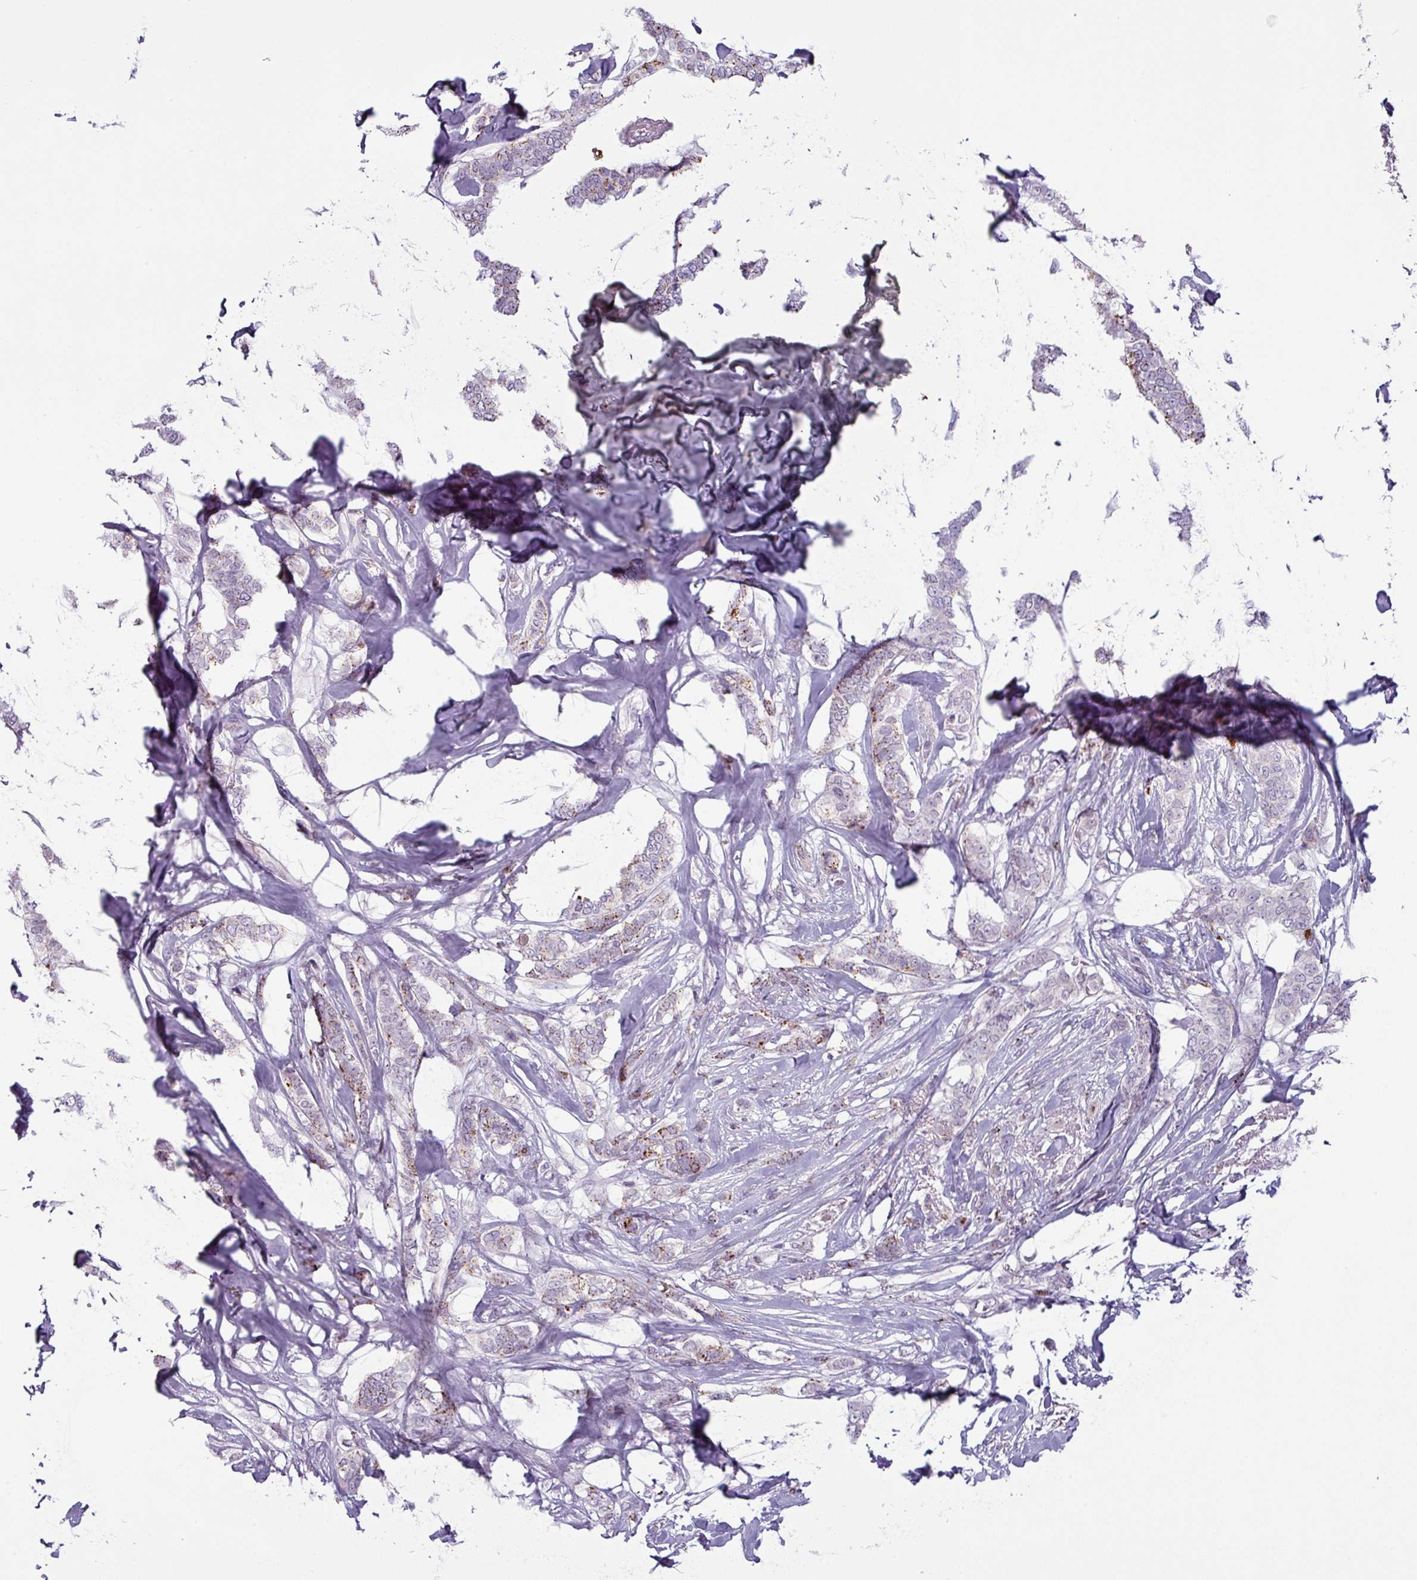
{"staining": {"intensity": "moderate", "quantity": "25%-75%", "location": "cytoplasmic/membranous"}, "tissue": "breast cancer", "cell_type": "Tumor cells", "image_type": "cancer", "snomed": [{"axis": "morphology", "description": "Duct carcinoma"}, {"axis": "topography", "description": "Breast"}], "caption": "A brown stain highlights moderate cytoplasmic/membranous expression of a protein in human breast invasive ductal carcinoma tumor cells. Immunohistochemistry (ihc) stains the protein of interest in brown and the nuclei are stained blue.", "gene": "MAP7D2", "patient": {"sex": "female", "age": 72}}